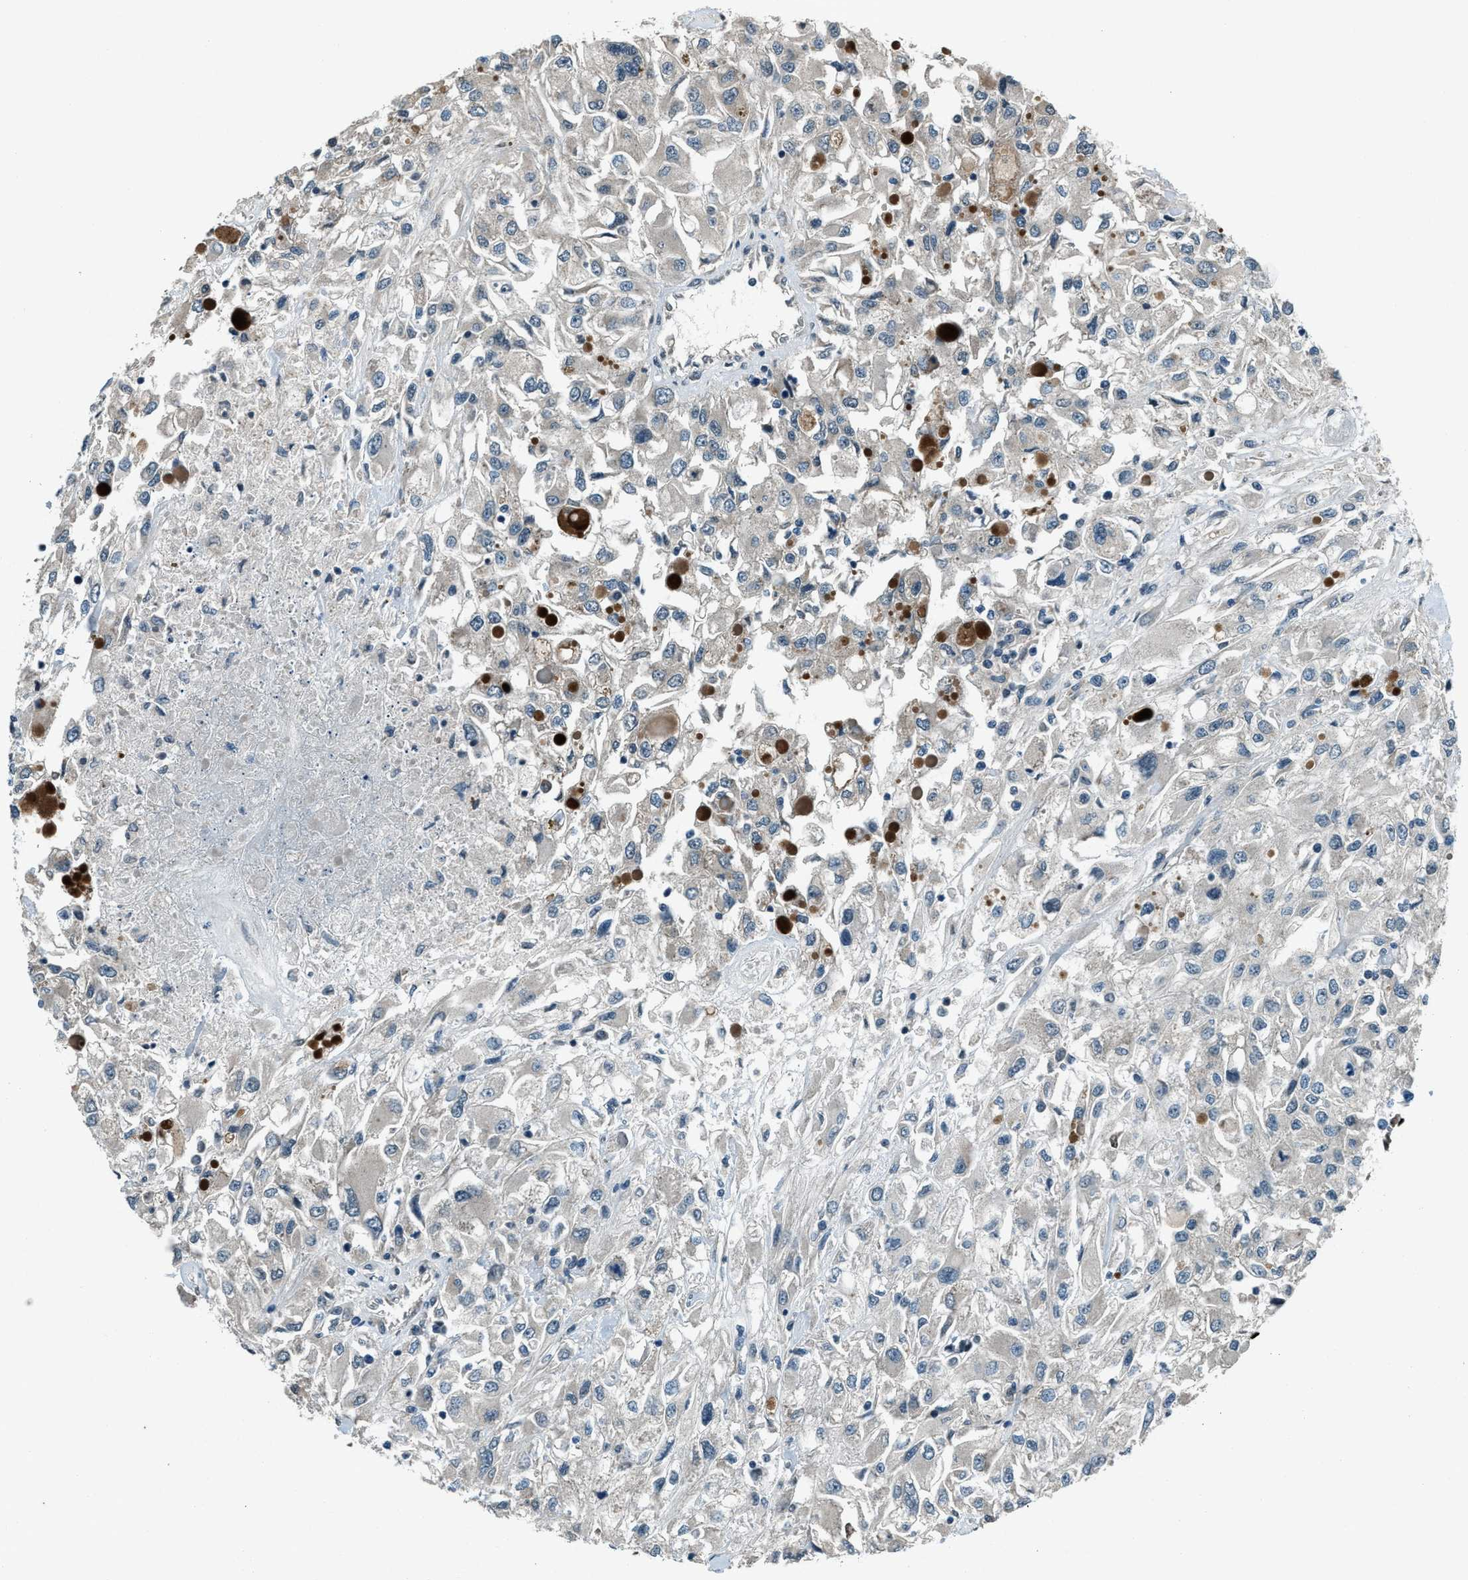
{"staining": {"intensity": "negative", "quantity": "none", "location": "none"}, "tissue": "renal cancer", "cell_type": "Tumor cells", "image_type": "cancer", "snomed": [{"axis": "morphology", "description": "Adenocarcinoma, NOS"}, {"axis": "topography", "description": "Kidney"}], "caption": "IHC photomicrograph of human adenocarcinoma (renal) stained for a protein (brown), which reveals no positivity in tumor cells.", "gene": "SVIL", "patient": {"sex": "female", "age": 52}}